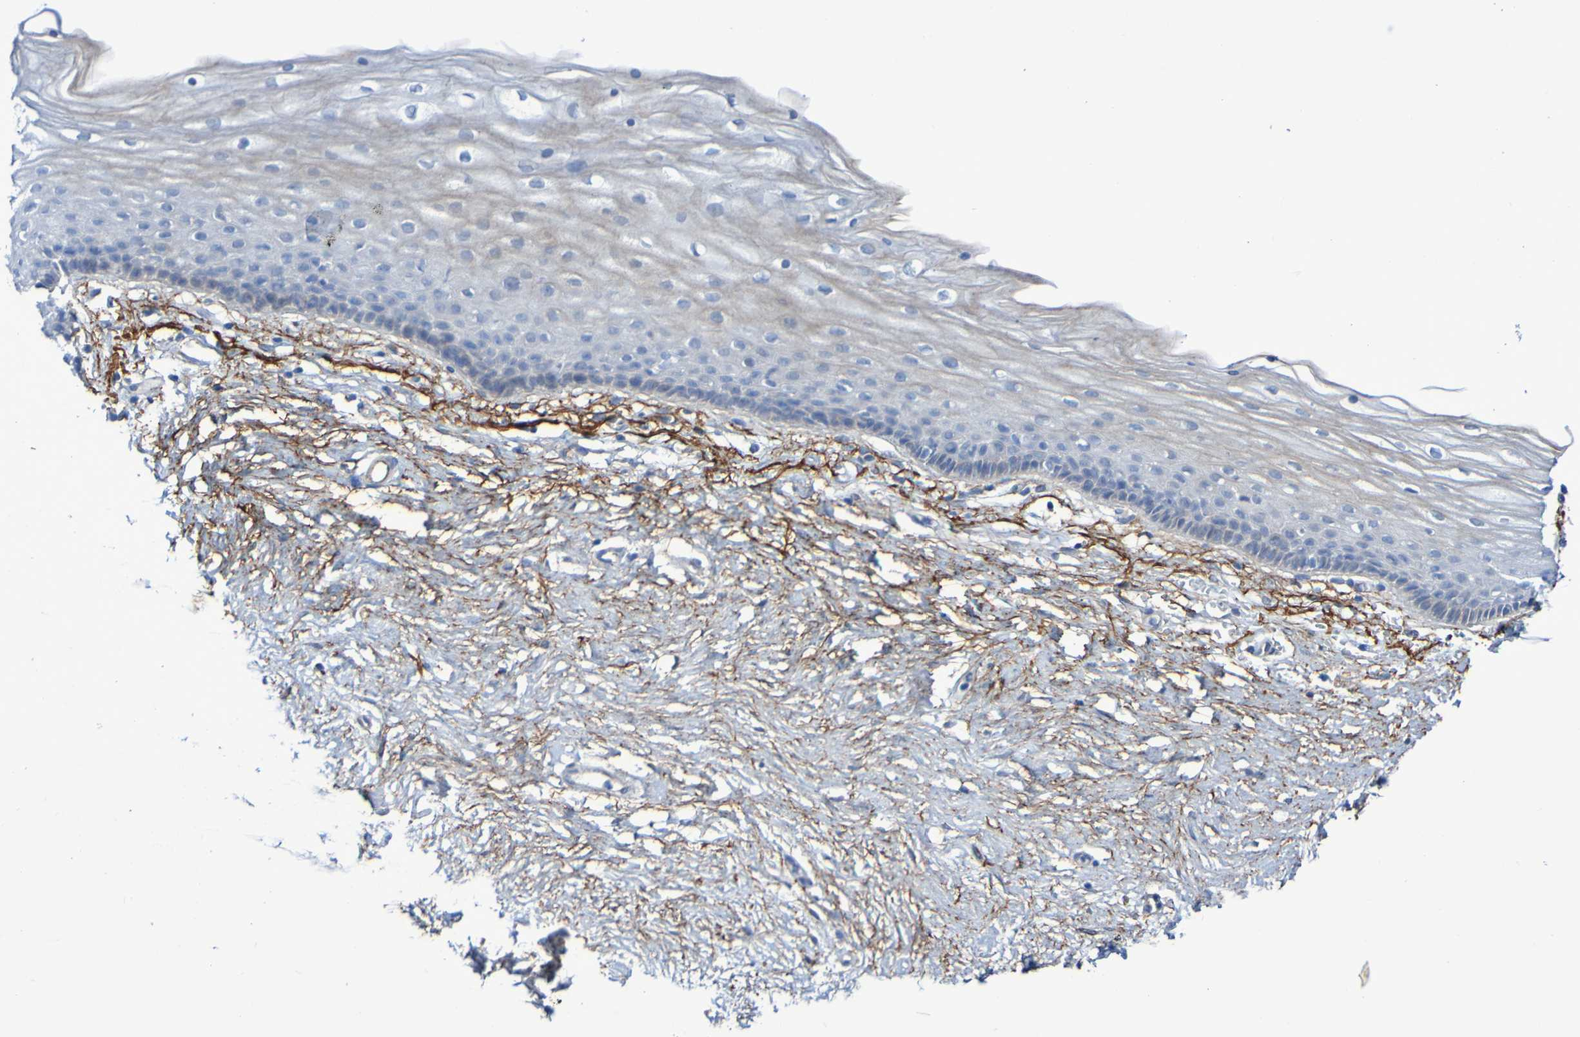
{"staining": {"intensity": "weak", "quantity": "<25%", "location": "cytoplasmic/membranous"}, "tissue": "vagina", "cell_type": "Squamous epithelial cells", "image_type": "normal", "snomed": [{"axis": "morphology", "description": "Normal tissue, NOS"}, {"axis": "topography", "description": "Vagina"}], "caption": "A micrograph of human vagina is negative for staining in squamous epithelial cells.", "gene": "LPP", "patient": {"sex": "female", "age": 44}}